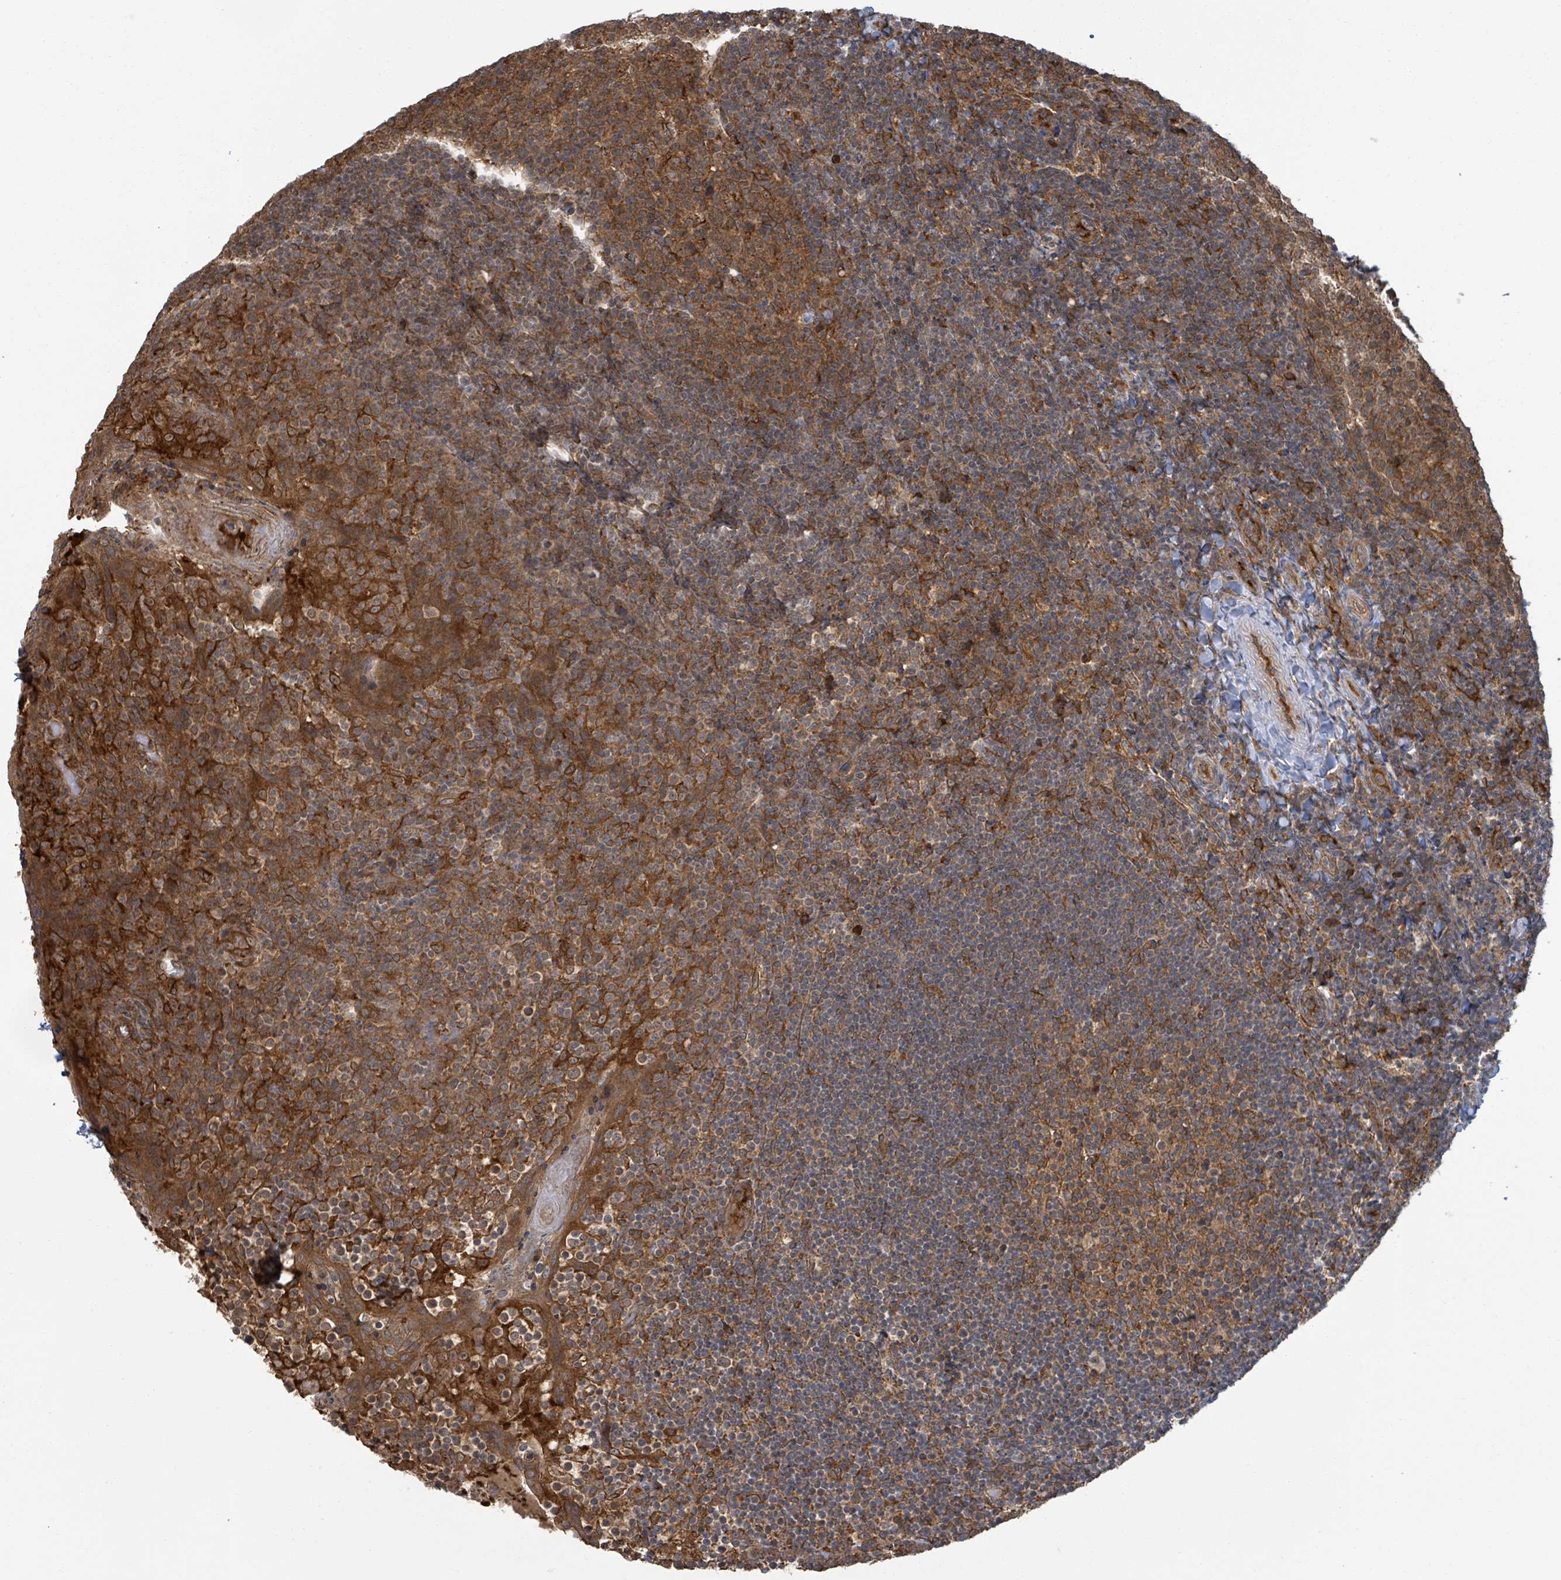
{"staining": {"intensity": "moderate", "quantity": ">75%", "location": "cytoplasmic/membranous"}, "tissue": "tonsil", "cell_type": "Germinal center cells", "image_type": "normal", "snomed": [{"axis": "morphology", "description": "Normal tissue, NOS"}, {"axis": "topography", "description": "Tonsil"}], "caption": "The image displays a brown stain indicating the presence of a protein in the cytoplasmic/membranous of germinal center cells in tonsil. (IHC, brightfield microscopy, high magnification).", "gene": "ENSG00000256500", "patient": {"sex": "female", "age": 10}}